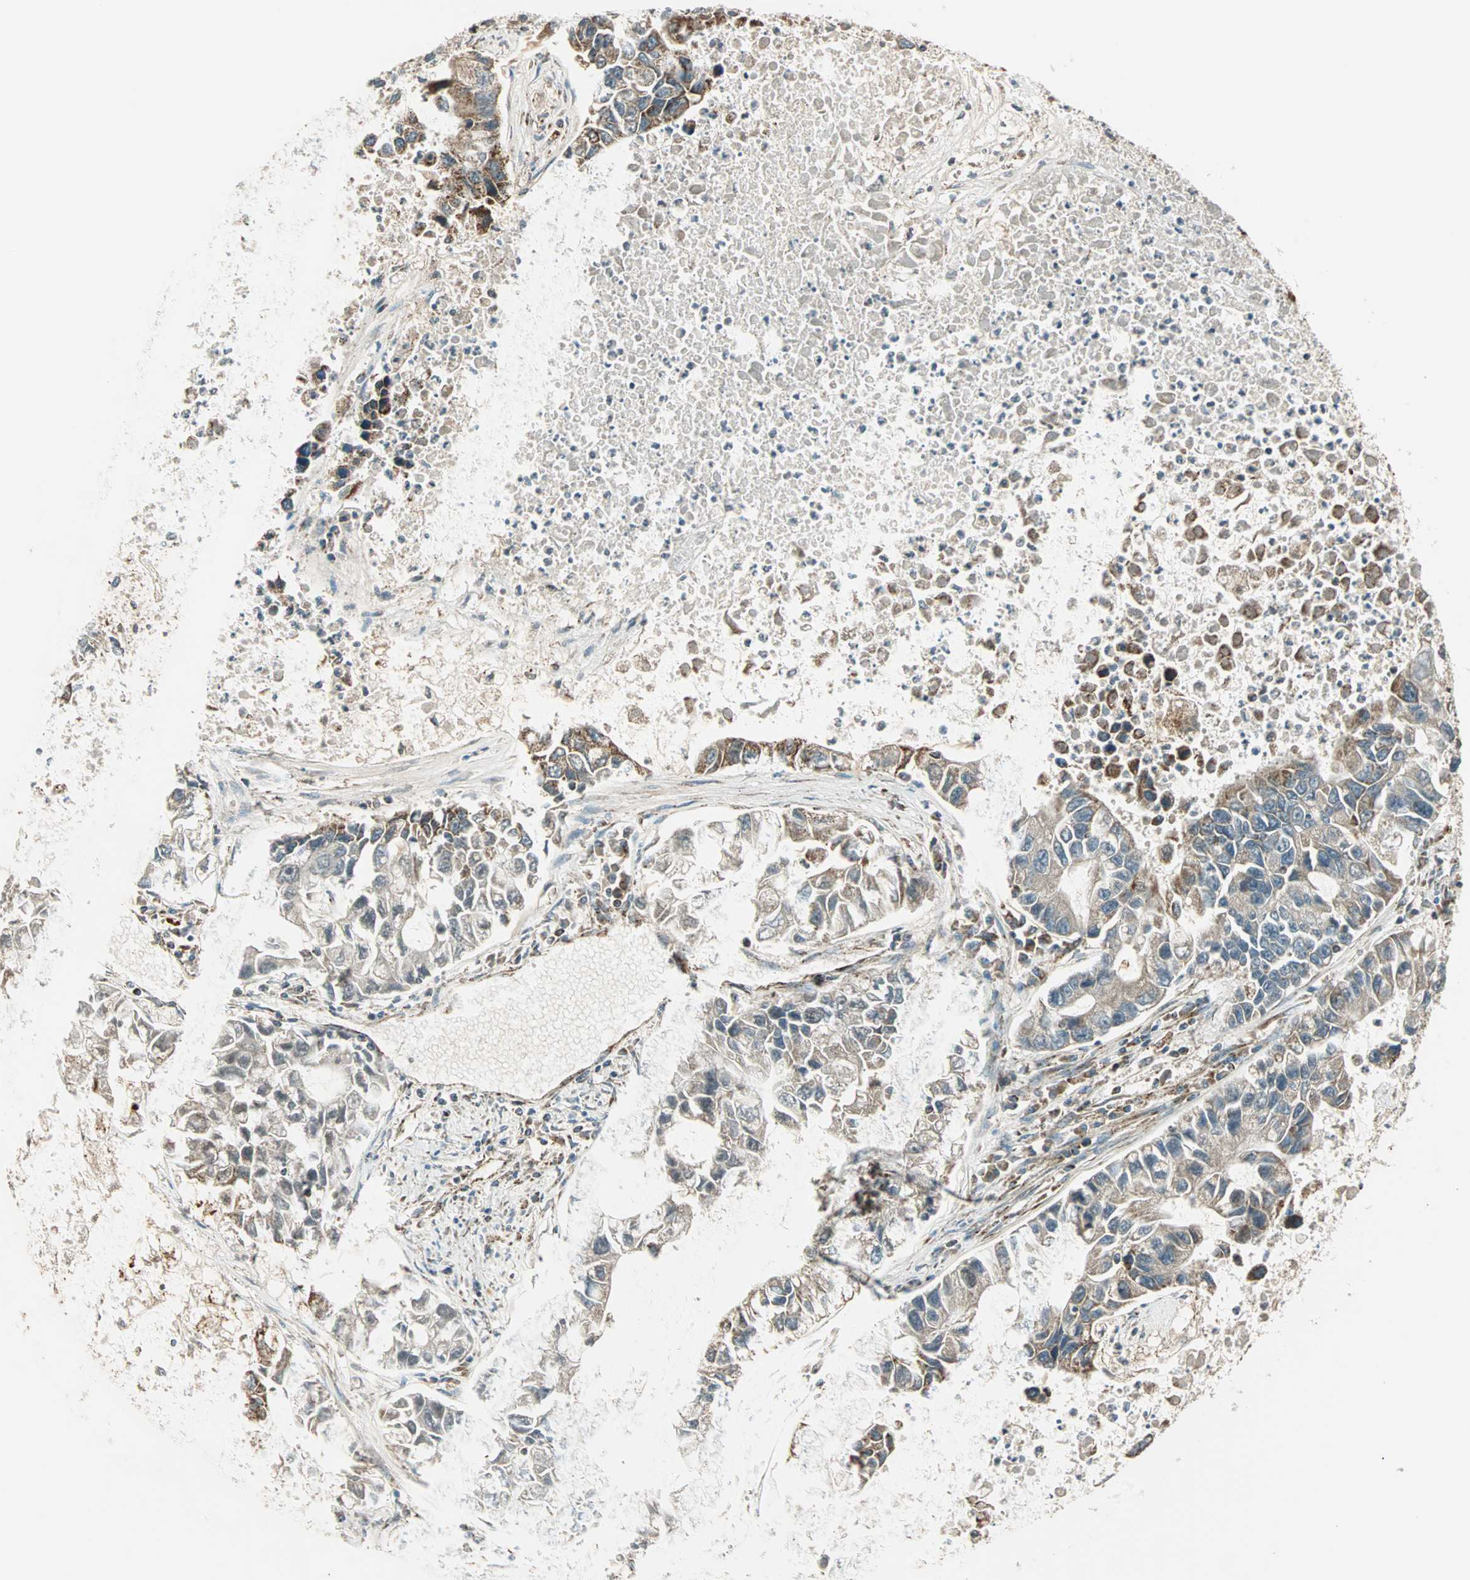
{"staining": {"intensity": "weak", "quantity": "<25%", "location": "cytoplasmic/membranous"}, "tissue": "lung cancer", "cell_type": "Tumor cells", "image_type": "cancer", "snomed": [{"axis": "morphology", "description": "Adenocarcinoma, NOS"}, {"axis": "topography", "description": "Lung"}], "caption": "Immunohistochemistry (IHC) of adenocarcinoma (lung) exhibits no staining in tumor cells.", "gene": "SPRY4", "patient": {"sex": "female", "age": 51}}